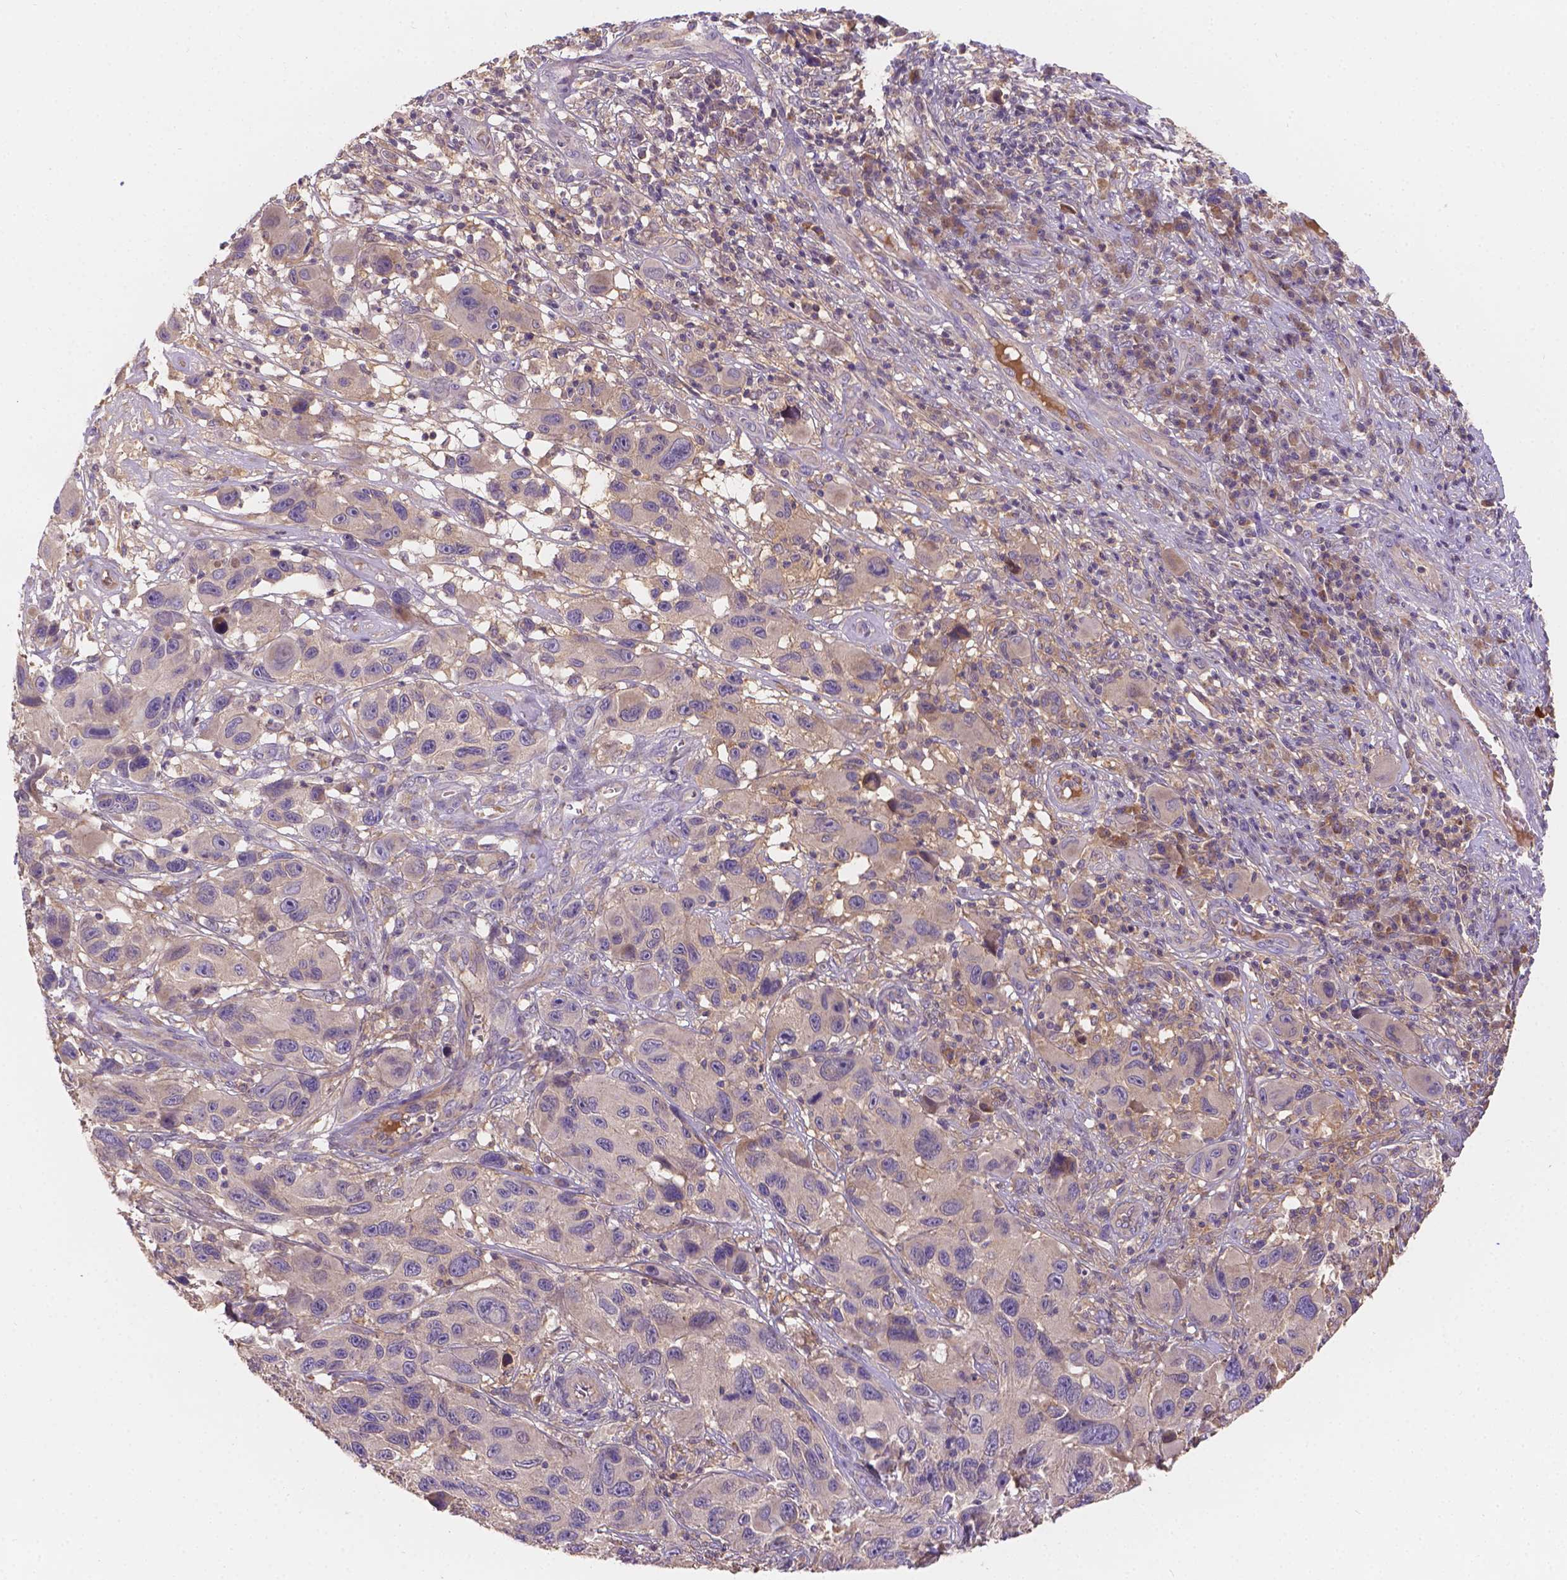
{"staining": {"intensity": "negative", "quantity": "none", "location": "none"}, "tissue": "melanoma", "cell_type": "Tumor cells", "image_type": "cancer", "snomed": [{"axis": "morphology", "description": "Malignant melanoma, NOS"}, {"axis": "topography", "description": "Skin"}], "caption": "An IHC micrograph of melanoma is shown. There is no staining in tumor cells of melanoma. Nuclei are stained in blue.", "gene": "CDK10", "patient": {"sex": "male", "age": 53}}